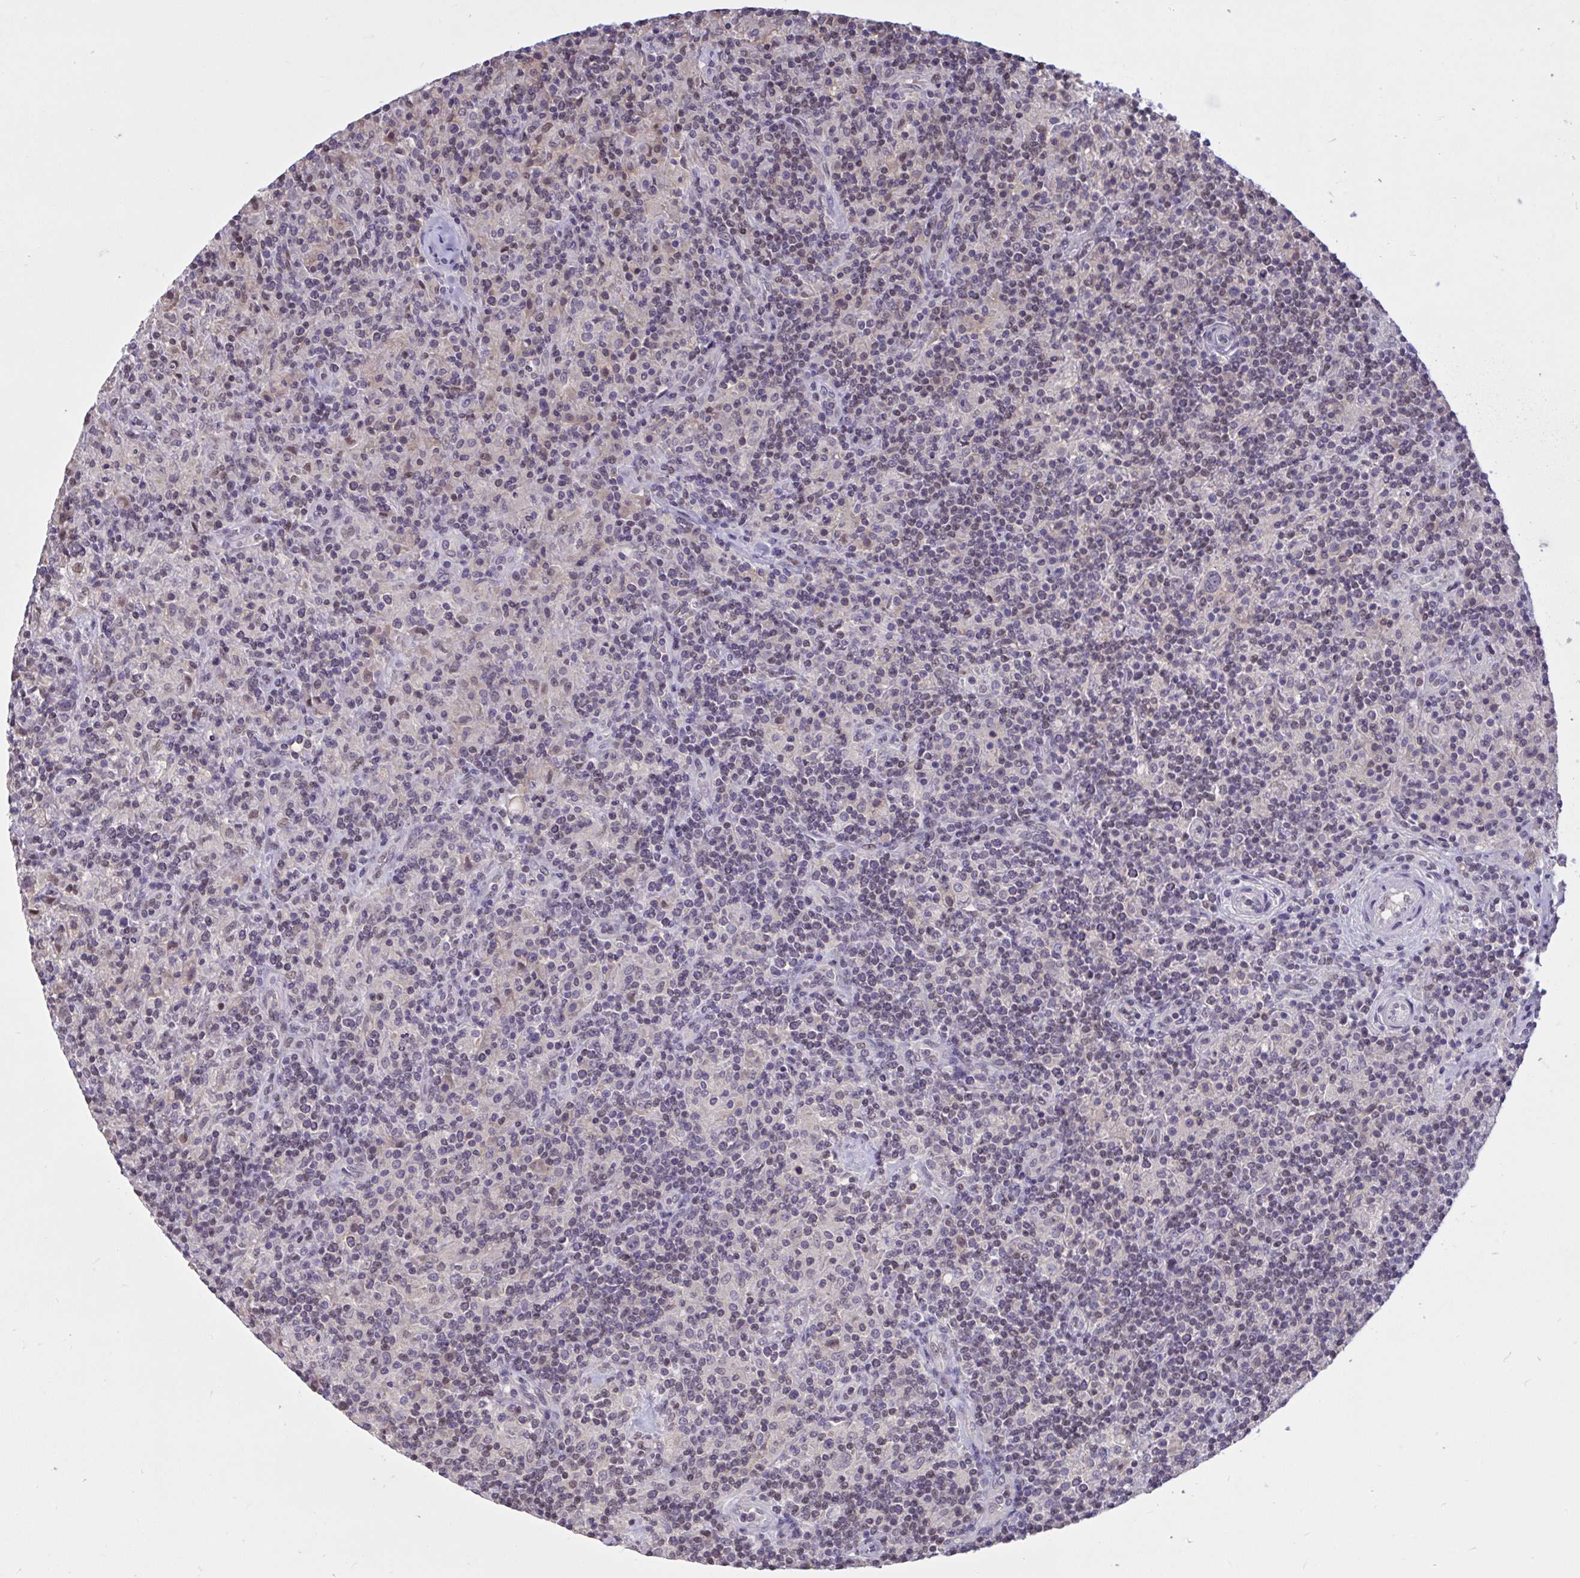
{"staining": {"intensity": "negative", "quantity": "none", "location": "none"}, "tissue": "lymphoma", "cell_type": "Tumor cells", "image_type": "cancer", "snomed": [{"axis": "morphology", "description": "Hodgkin's disease, NOS"}, {"axis": "topography", "description": "Lymph node"}], "caption": "Immunohistochemistry (IHC) micrograph of neoplastic tissue: Hodgkin's disease stained with DAB (3,3'-diaminobenzidine) exhibits no significant protein expression in tumor cells.", "gene": "RBL1", "patient": {"sex": "male", "age": 70}}